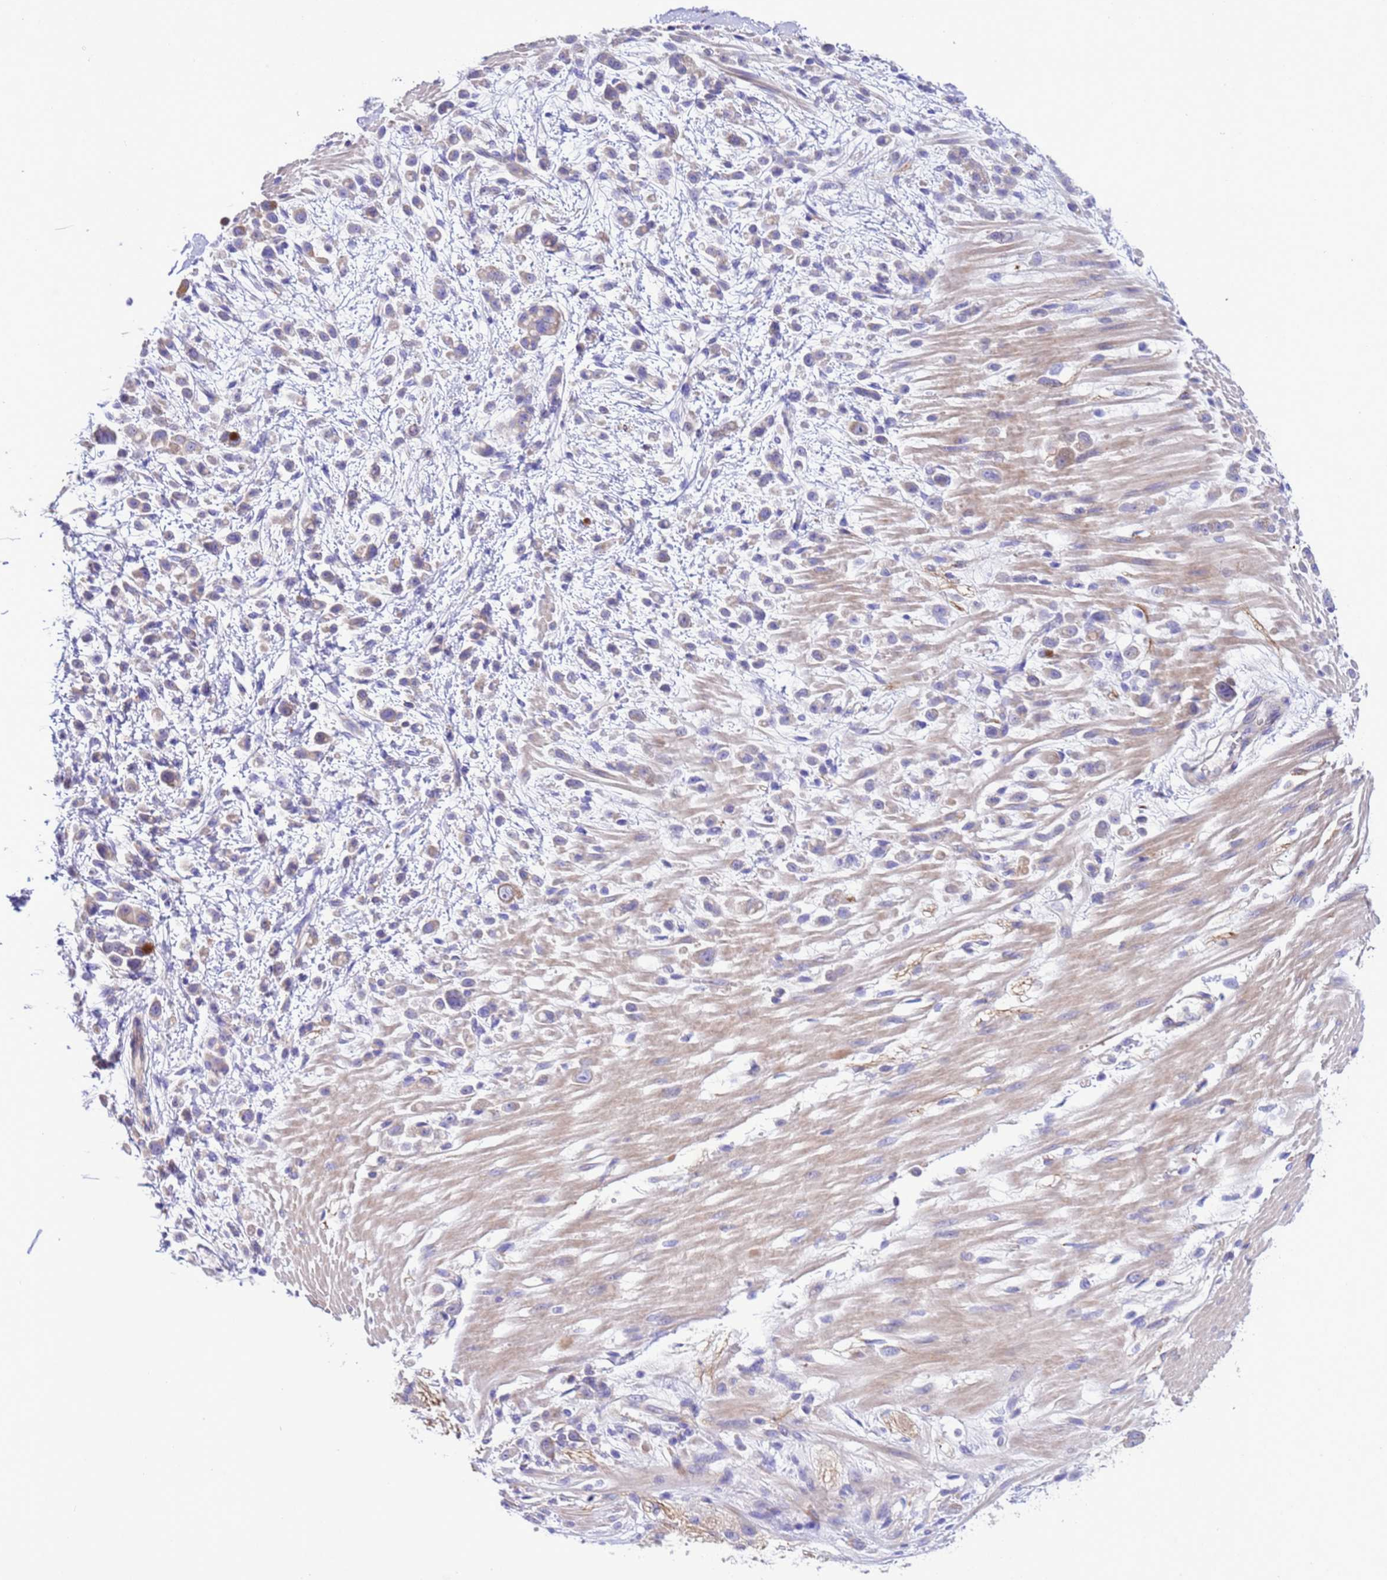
{"staining": {"intensity": "weak", "quantity": "<25%", "location": "cytoplasmic/membranous"}, "tissue": "pancreatic cancer", "cell_type": "Tumor cells", "image_type": "cancer", "snomed": [{"axis": "morphology", "description": "Normal tissue, NOS"}, {"axis": "morphology", "description": "Adenocarcinoma, NOS"}, {"axis": "topography", "description": "Pancreas"}], "caption": "Tumor cells are negative for protein expression in human pancreatic cancer.", "gene": "KICS2", "patient": {"sex": "female", "age": 64}}